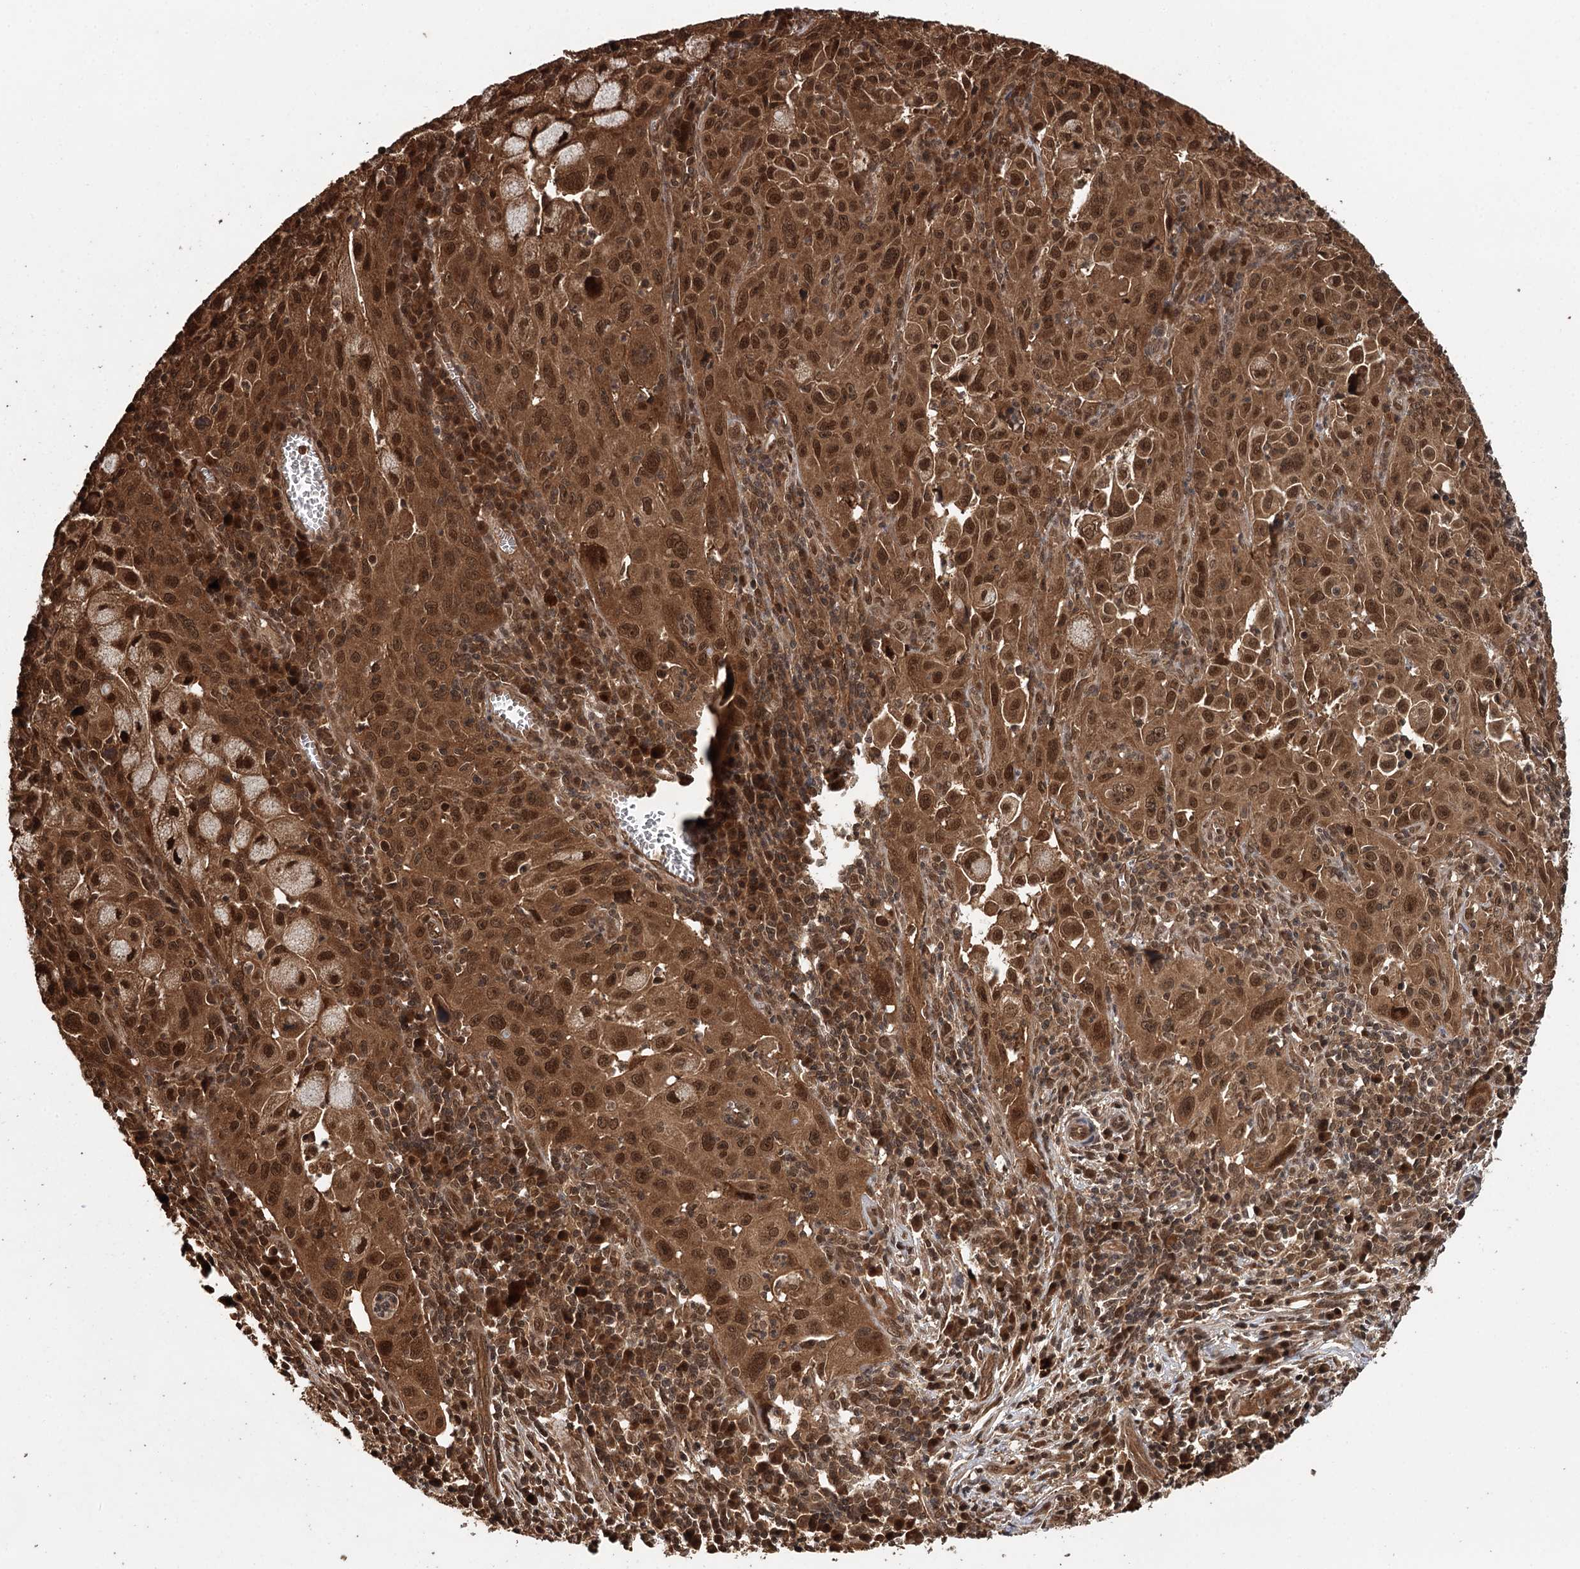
{"staining": {"intensity": "strong", "quantity": ">75%", "location": "cytoplasmic/membranous,nuclear"}, "tissue": "cervical cancer", "cell_type": "Tumor cells", "image_type": "cancer", "snomed": [{"axis": "morphology", "description": "Squamous cell carcinoma, NOS"}, {"axis": "topography", "description": "Cervix"}], "caption": "Human cervical cancer (squamous cell carcinoma) stained for a protein (brown) reveals strong cytoplasmic/membranous and nuclear positive positivity in about >75% of tumor cells.", "gene": "N6AMT1", "patient": {"sex": "female", "age": 42}}